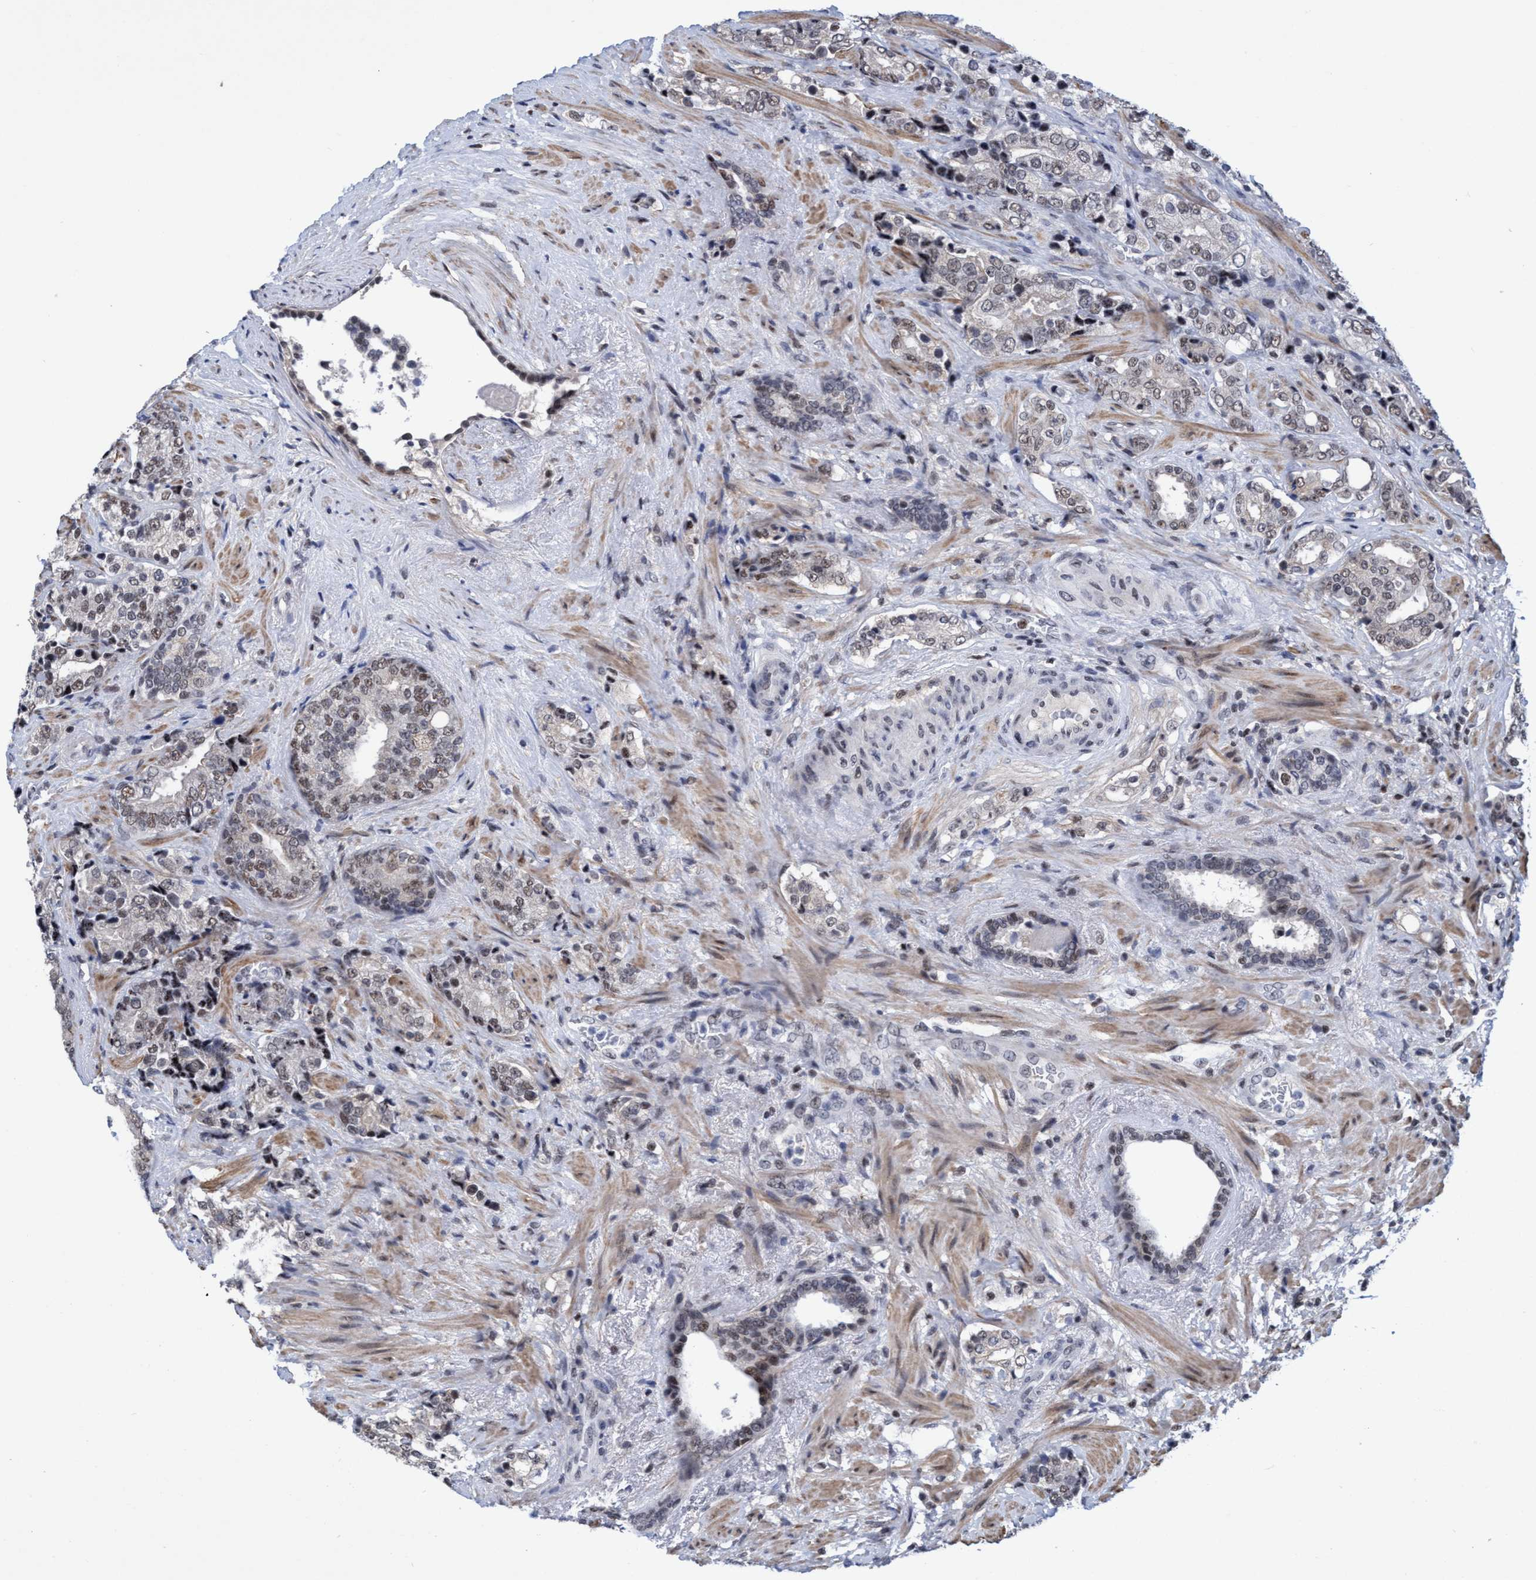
{"staining": {"intensity": "weak", "quantity": "<25%", "location": "nuclear"}, "tissue": "prostate cancer", "cell_type": "Tumor cells", "image_type": "cancer", "snomed": [{"axis": "morphology", "description": "Adenocarcinoma, High grade"}, {"axis": "topography", "description": "Prostate"}], "caption": "The image shows no significant positivity in tumor cells of prostate cancer.", "gene": "C9orf78", "patient": {"sex": "male", "age": 71}}